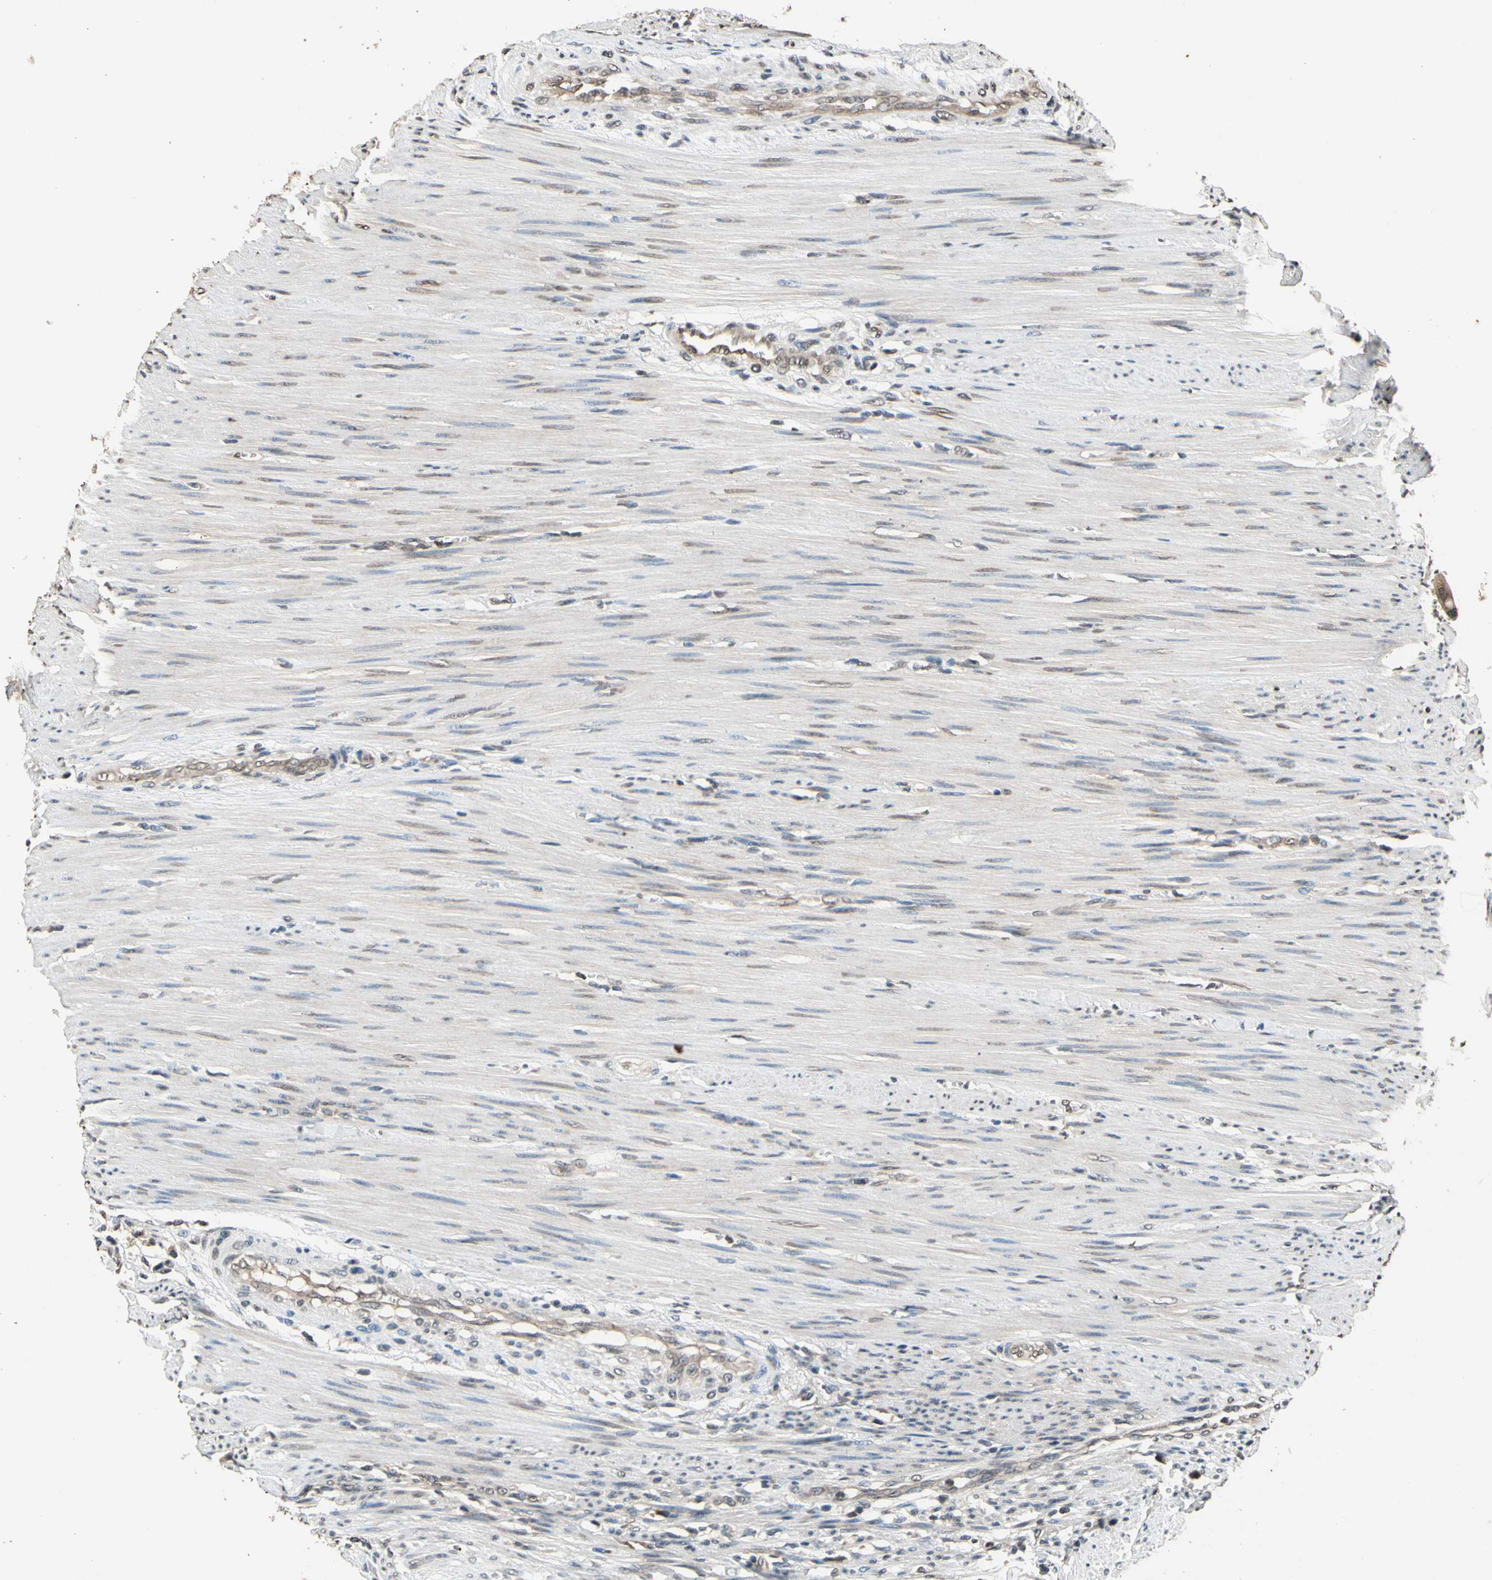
{"staining": {"intensity": "weak", "quantity": "25%-75%", "location": "cytoplasmic/membranous"}, "tissue": "colorectal cancer", "cell_type": "Tumor cells", "image_type": "cancer", "snomed": [{"axis": "morphology", "description": "Adenocarcinoma, NOS"}, {"axis": "topography", "description": "Colon"}], "caption": "The photomicrograph demonstrates a brown stain indicating the presence of a protein in the cytoplasmic/membranous of tumor cells in colorectal cancer.", "gene": "GCLC", "patient": {"sex": "female", "age": 57}}